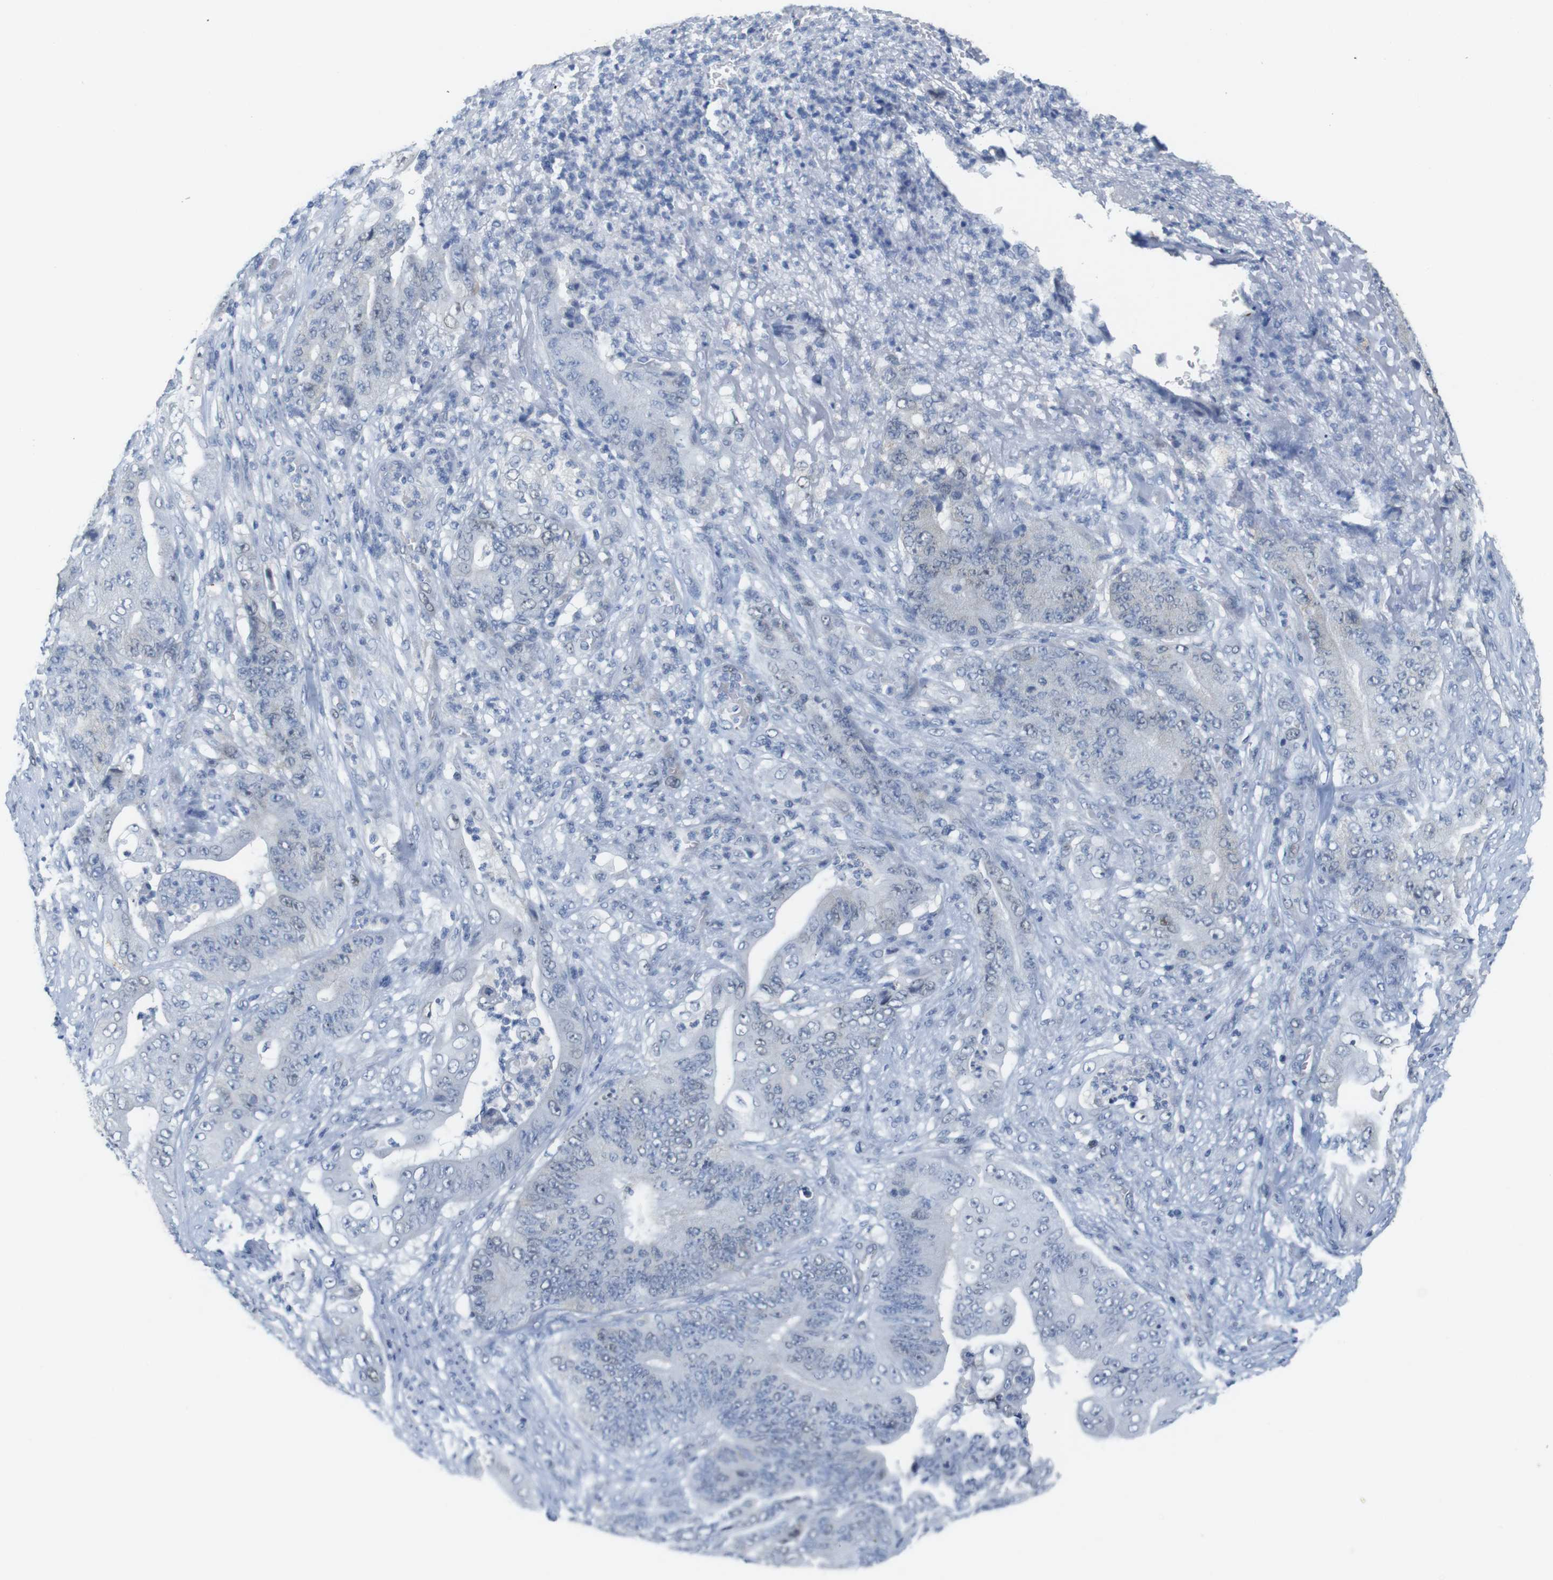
{"staining": {"intensity": "negative", "quantity": "none", "location": "none"}, "tissue": "stomach cancer", "cell_type": "Tumor cells", "image_type": "cancer", "snomed": [{"axis": "morphology", "description": "Adenocarcinoma, NOS"}, {"axis": "topography", "description": "Stomach"}], "caption": "This is an immunohistochemistry image of stomach cancer. There is no staining in tumor cells.", "gene": "CDK2", "patient": {"sex": "female", "age": 73}}